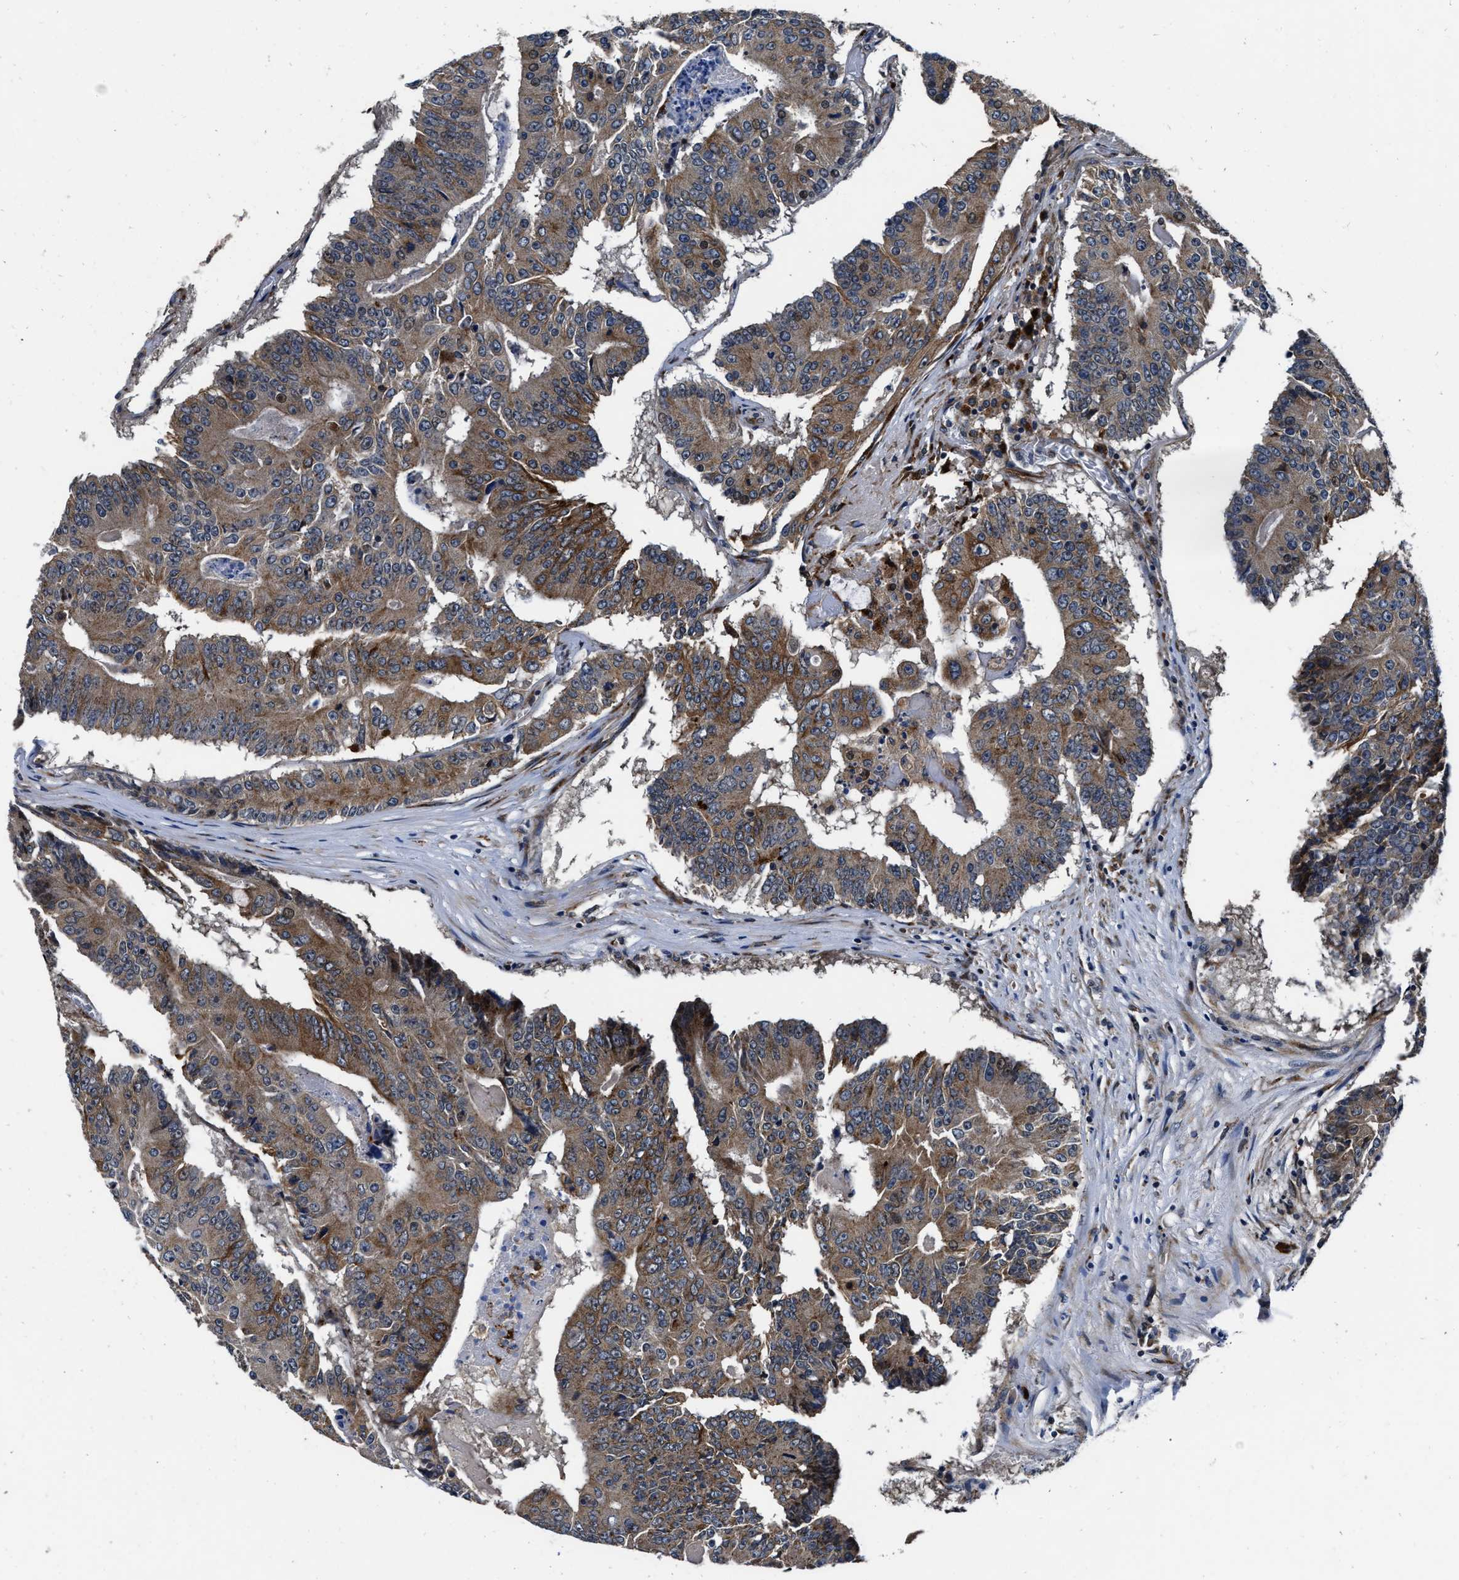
{"staining": {"intensity": "moderate", "quantity": ">75%", "location": "cytoplasmic/membranous"}, "tissue": "colorectal cancer", "cell_type": "Tumor cells", "image_type": "cancer", "snomed": [{"axis": "morphology", "description": "Adenocarcinoma, NOS"}, {"axis": "topography", "description": "Colon"}], "caption": "Colorectal cancer stained with immunohistochemistry demonstrates moderate cytoplasmic/membranous positivity in about >75% of tumor cells.", "gene": "C2orf66", "patient": {"sex": "male", "age": 87}}